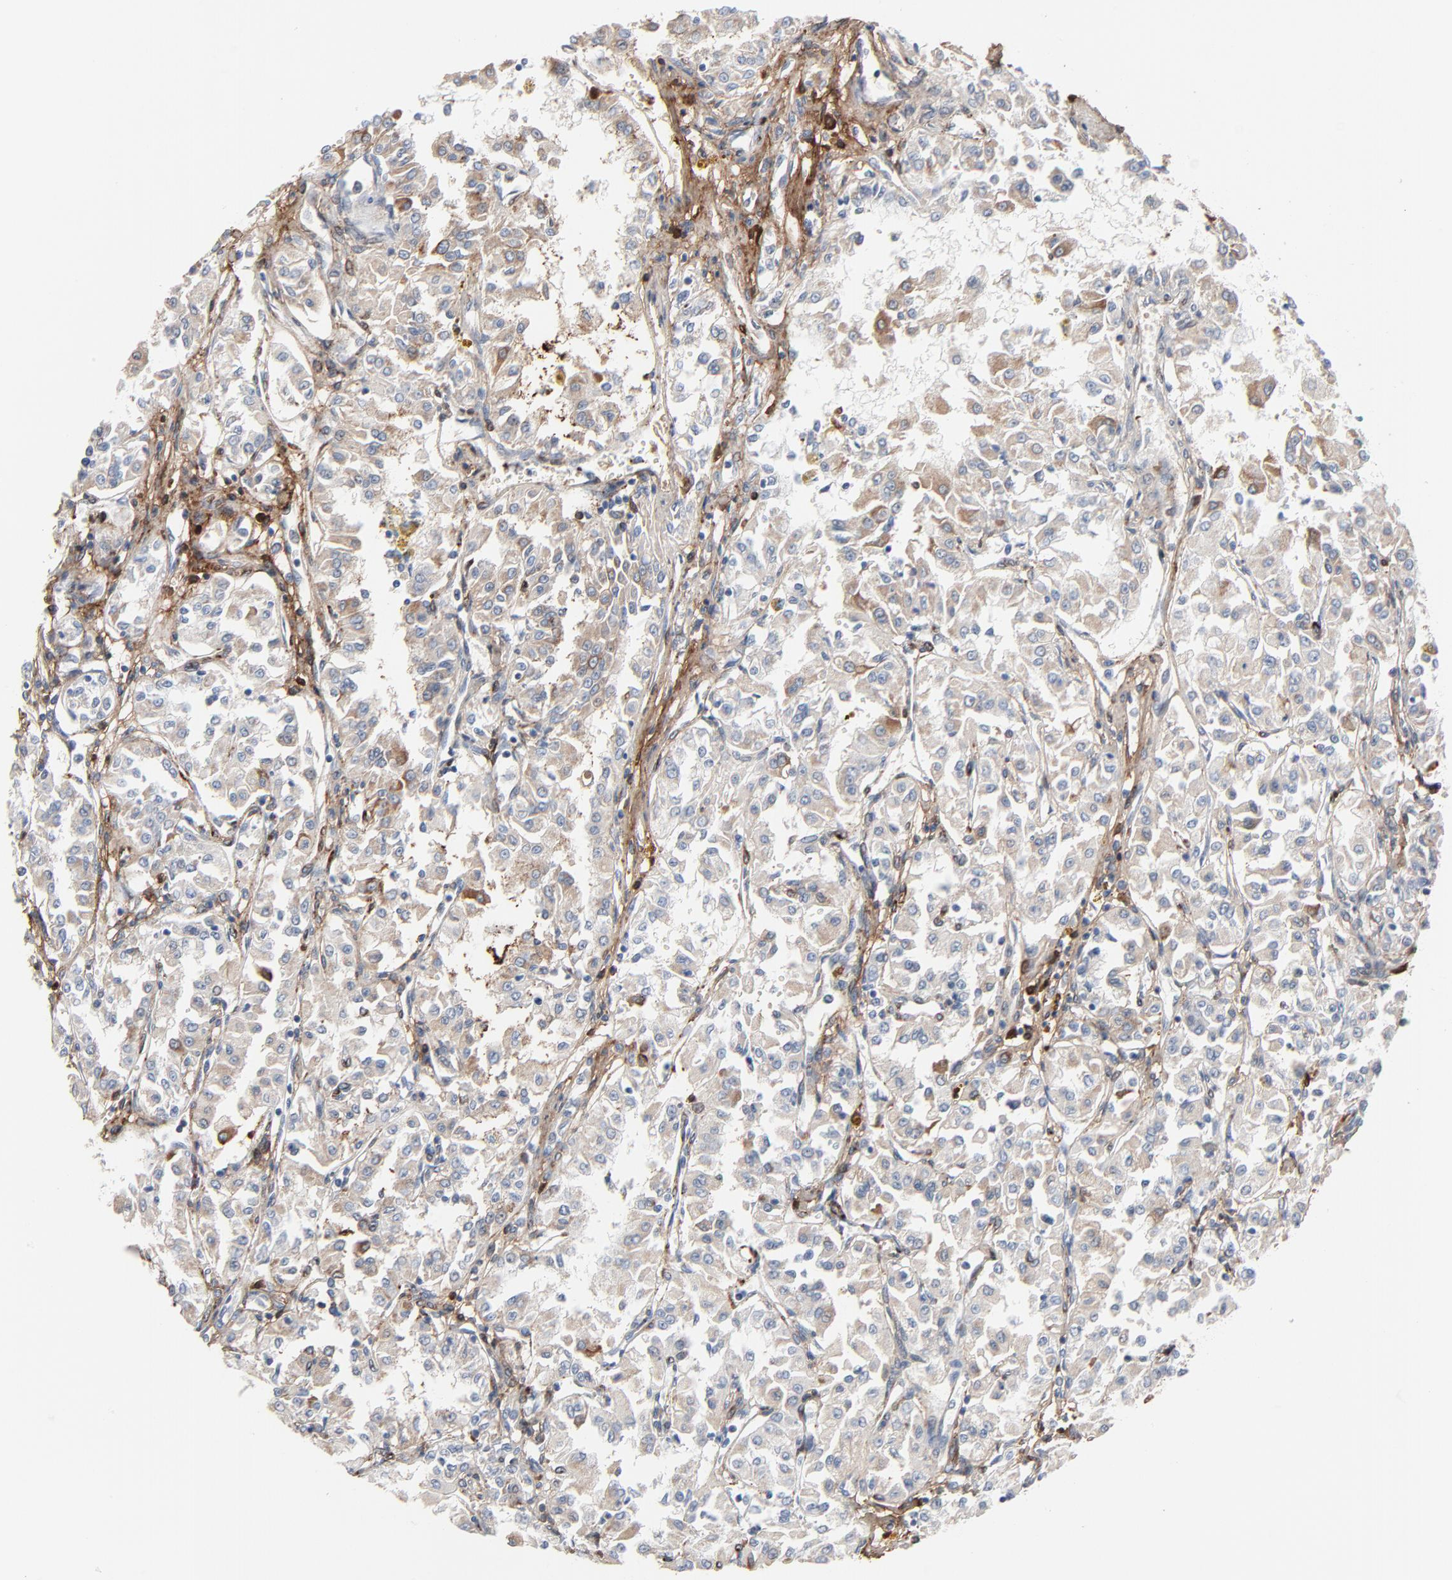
{"staining": {"intensity": "moderate", "quantity": "<25%", "location": "cytoplasmic/membranous"}, "tissue": "renal cancer", "cell_type": "Tumor cells", "image_type": "cancer", "snomed": [{"axis": "morphology", "description": "Adenocarcinoma, NOS"}, {"axis": "topography", "description": "Kidney"}], "caption": "Immunohistochemical staining of human adenocarcinoma (renal) shows low levels of moderate cytoplasmic/membranous expression in about <25% of tumor cells. The protein of interest is stained brown, and the nuclei are stained in blue (DAB (3,3'-diaminobenzidine) IHC with brightfield microscopy, high magnification).", "gene": "BGN", "patient": {"sex": "male", "age": 78}}